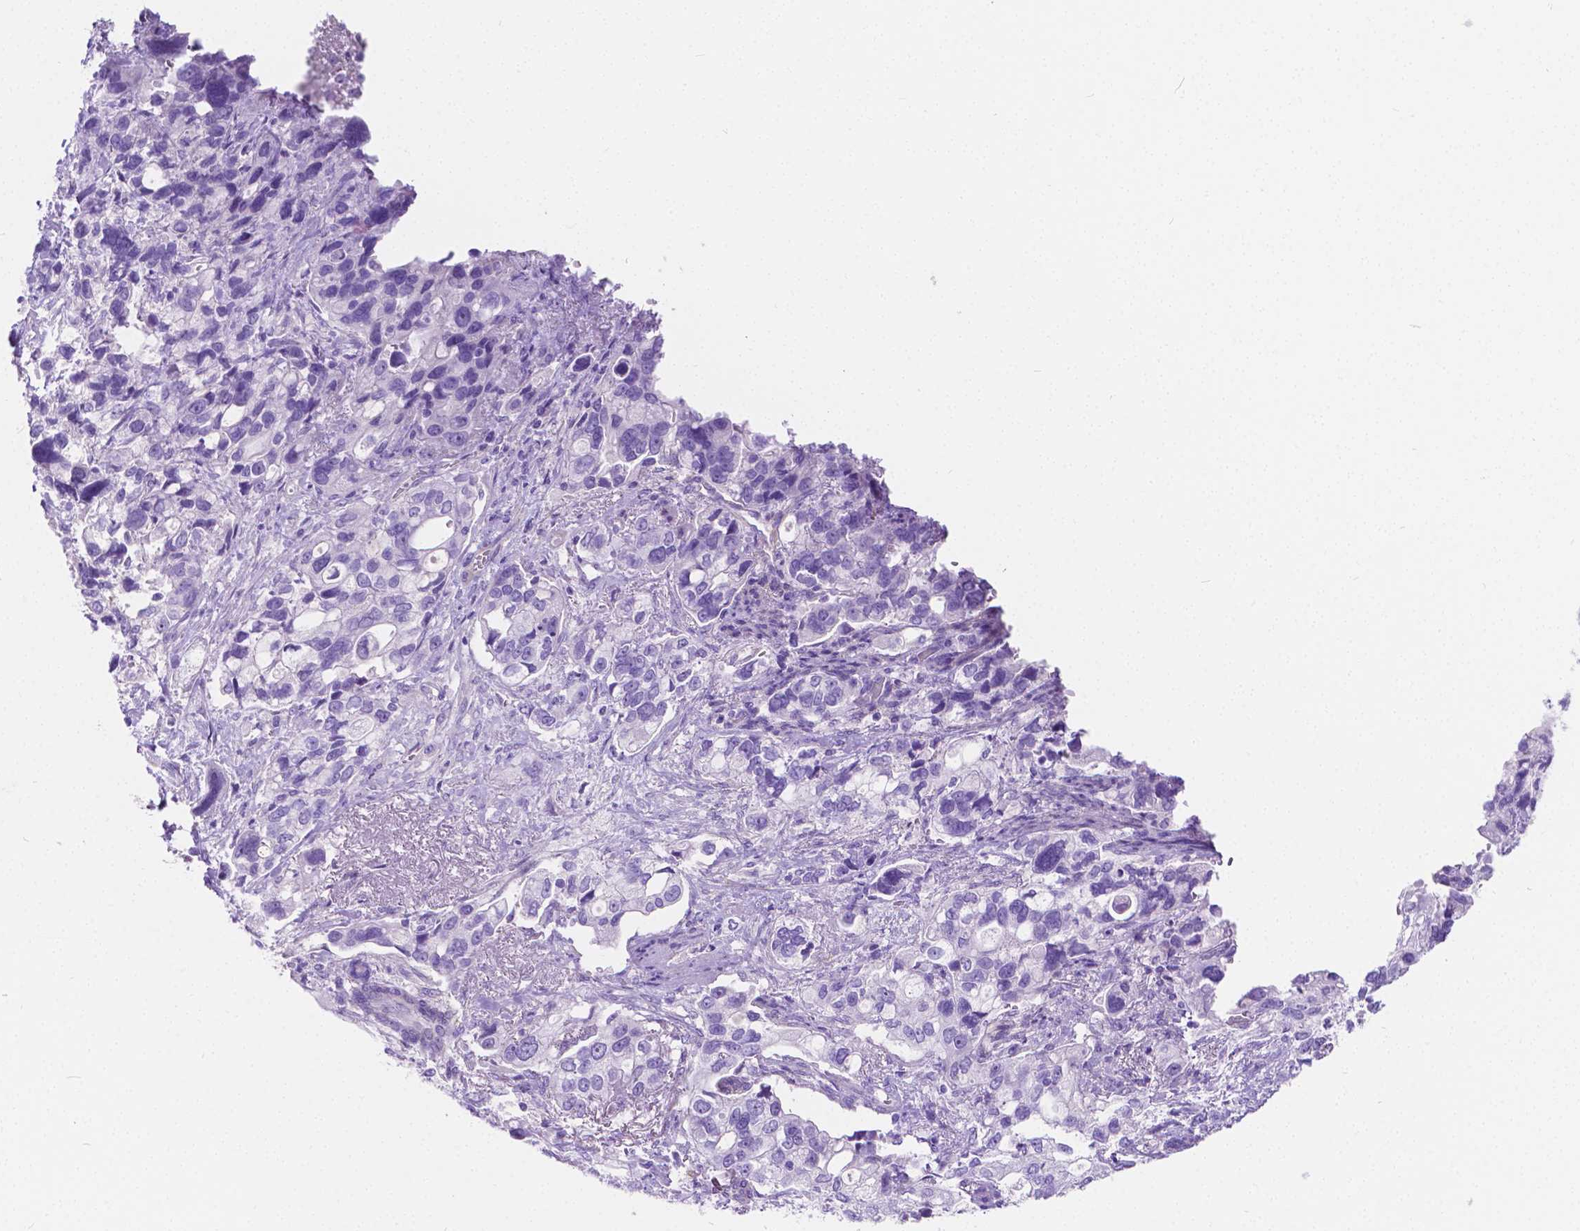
{"staining": {"intensity": "negative", "quantity": "none", "location": "none"}, "tissue": "stomach cancer", "cell_type": "Tumor cells", "image_type": "cancer", "snomed": [{"axis": "morphology", "description": "Adenocarcinoma, NOS"}, {"axis": "topography", "description": "Stomach, upper"}], "caption": "A high-resolution image shows immunohistochemistry staining of stomach adenocarcinoma, which reveals no significant positivity in tumor cells. (DAB IHC with hematoxylin counter stain).", "gene": "CHRM1", "patient": {"sex": "female", "age": 81}}